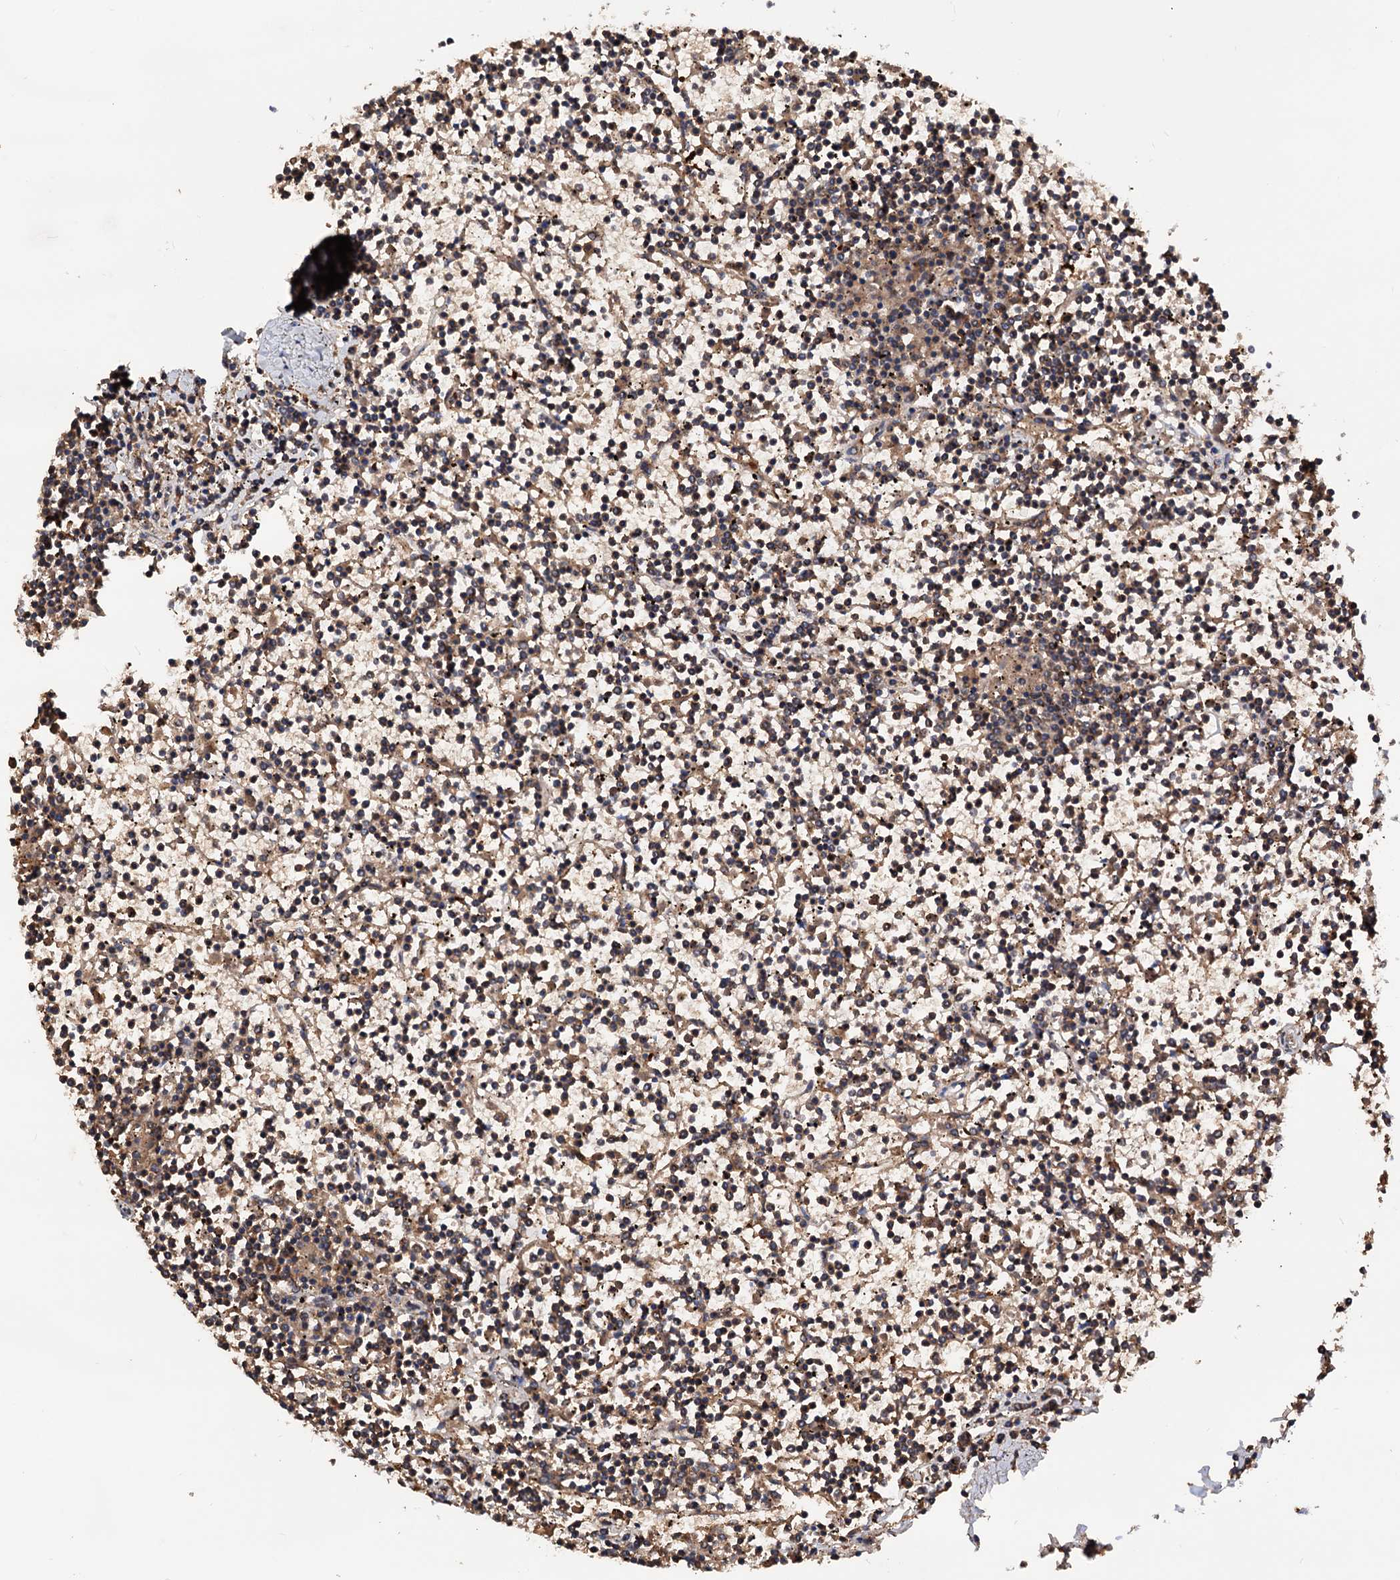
{"staining": {"intensity": "weak", "quantity": ">75%", "location": "cytoplasmic/membranous"}, "tissue": "lymphoma", "cell_type": "Tumor cells", "image_type": "cancer", "snomed": [{"axis": "morphology", "description": "Malignant lymphoma, non-Hodgkin's type, Low grade"}, {"axis": "topography", "description": "Spleen"}], "caption": "Weak cytoplasmic/membranous expression is identified in about >75% of tumor cells in malignant lymphoma, non-Hodgkin's type (low-grade). (brown staining indicates protein expression, while blue staining denotes nuclei).", "gene": "MRPL42", "patient": {"sex": "female", "age": 19}}